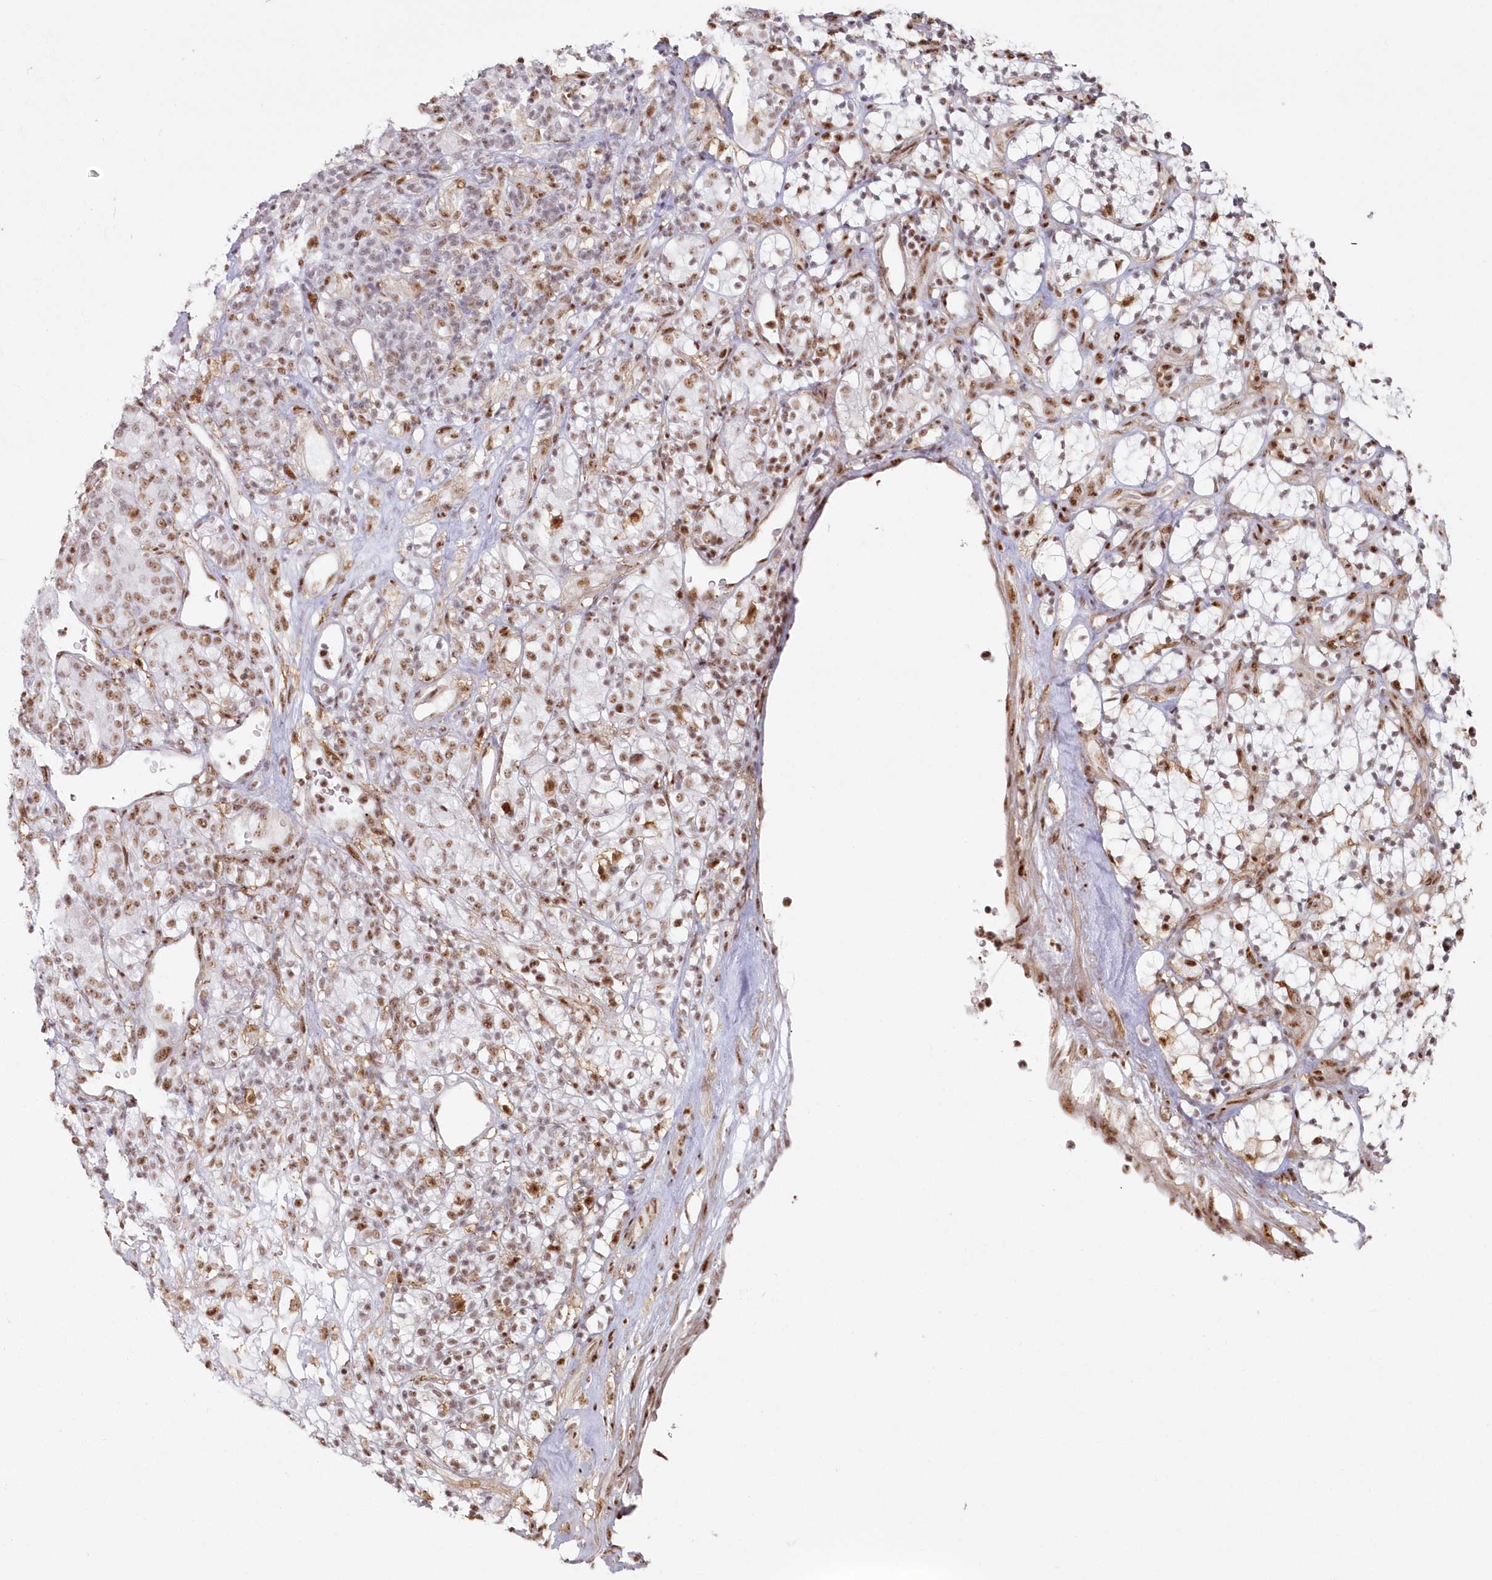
{"staining": {"intensity": "moderate", "quantity": "<25%", "location": "nuclear"}, "tissue": "renal cancer", "cell_type": "Tumor cells", "image_type": "cancer", "snomed": [{"axis": "morphology", "description": "Adenocarcinoma, NOS"}, {"axis": "topography", "description": "Kidney"}], "caption": "IHC (DAB (3,3'-diaminobenzidine)) staining of human adenocarcinoma (renal) demonstrates moderate nuclear protein positivity in about <25% of tumor cells.", "gene": "DDX46", "patient": {"sex": "male", "age": 77}}